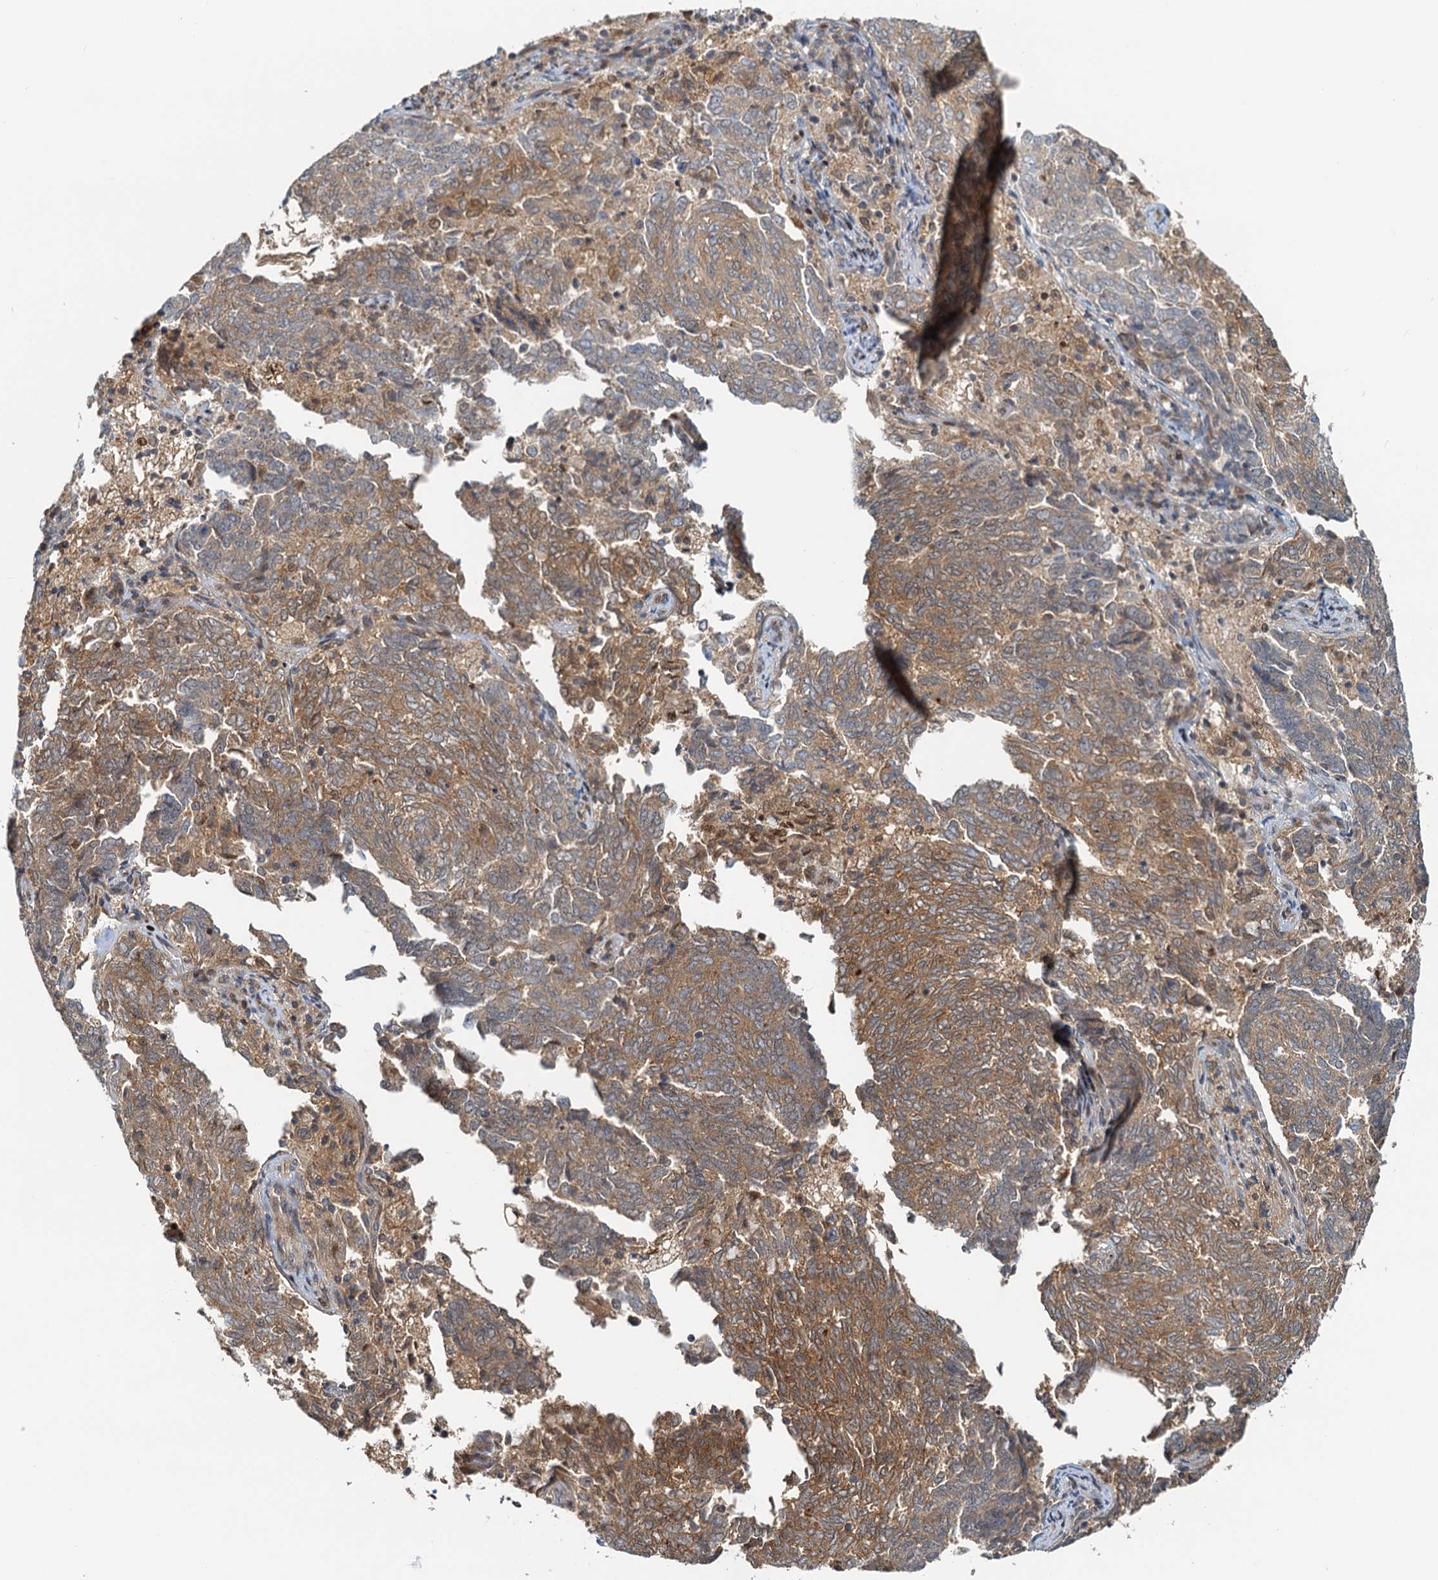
{"staining": {"intensity": "moderate", "quantity": ">75%", "location": "cytoplasmic/membranous"}, "tissue": "endometrial cancer", "cell_type": "Tumor cells", "image_type": "cancer", "snomed": [{"axis": "morphology", "description": "Adenocarcinoma, NOS"}, {"axis": "topography", "description": "Endometrium"}], "caption": "About >75% of tumor cells in human endometrial cancer (adenocarcinoma) reveal moderate cytoplasmic/membranous protein positivity as visualized by brown immunohistochemical staining.", "gene": "TOLLIP", "patient": {"sex": "female", "age": 80}}